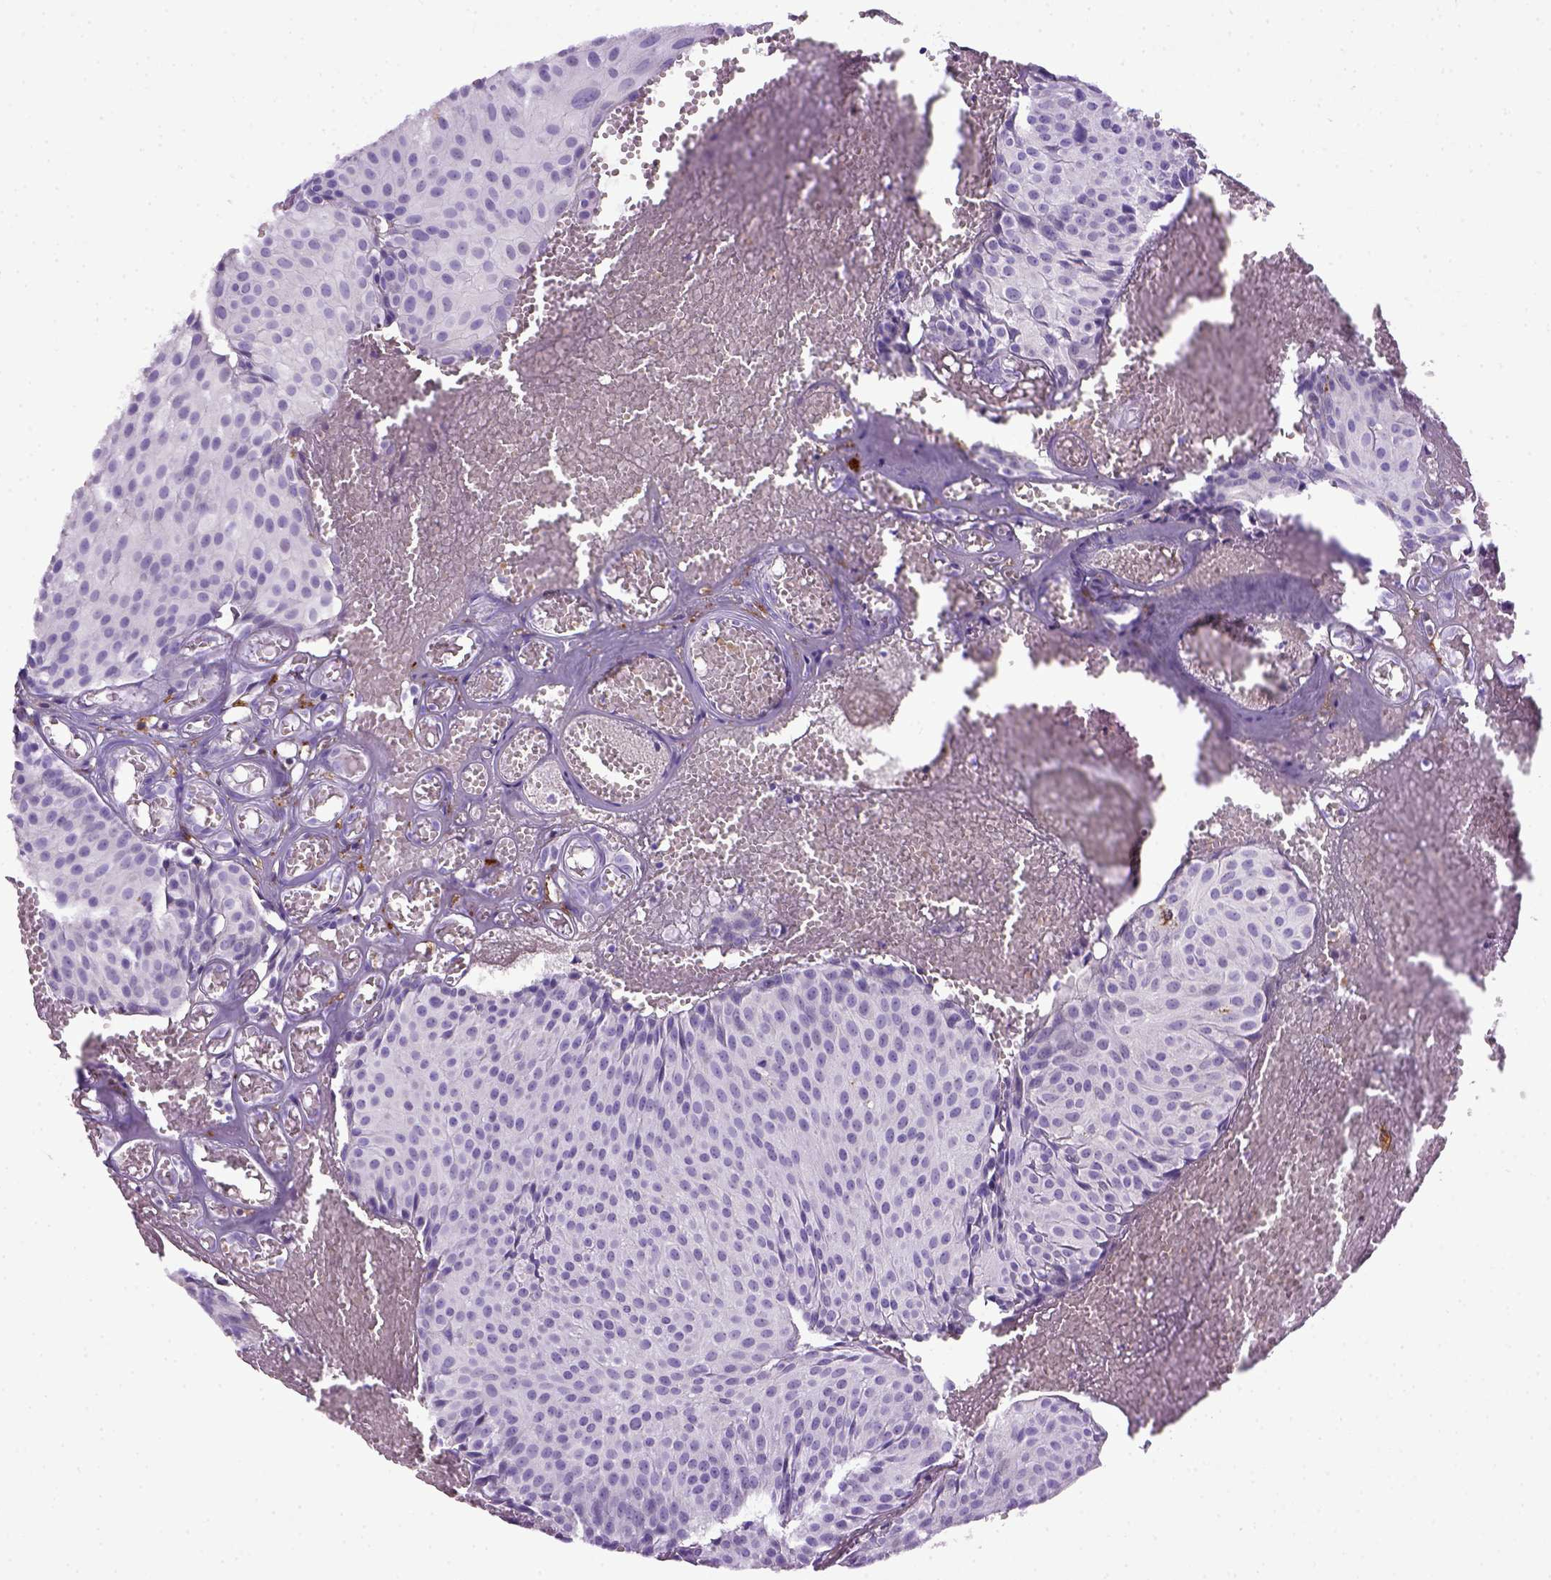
{"staining": {"intensity": "negative", "quantity": "none", "location": "none"}, "tissue": "urothelial cancer", "cell_type": "Tumor cells", "image_type": "cancer", "snomed": [{"axis": "morphology", "description": "Urothelial carcinoma, Low grade"}, {"axis": "topography", "description": "Urinary bladder"}], "caption": "Tumor cells show no significant protein positivity in urothelial cancer.", "gene": "CD68", "patient": {"sex": "male", "age": 63}}